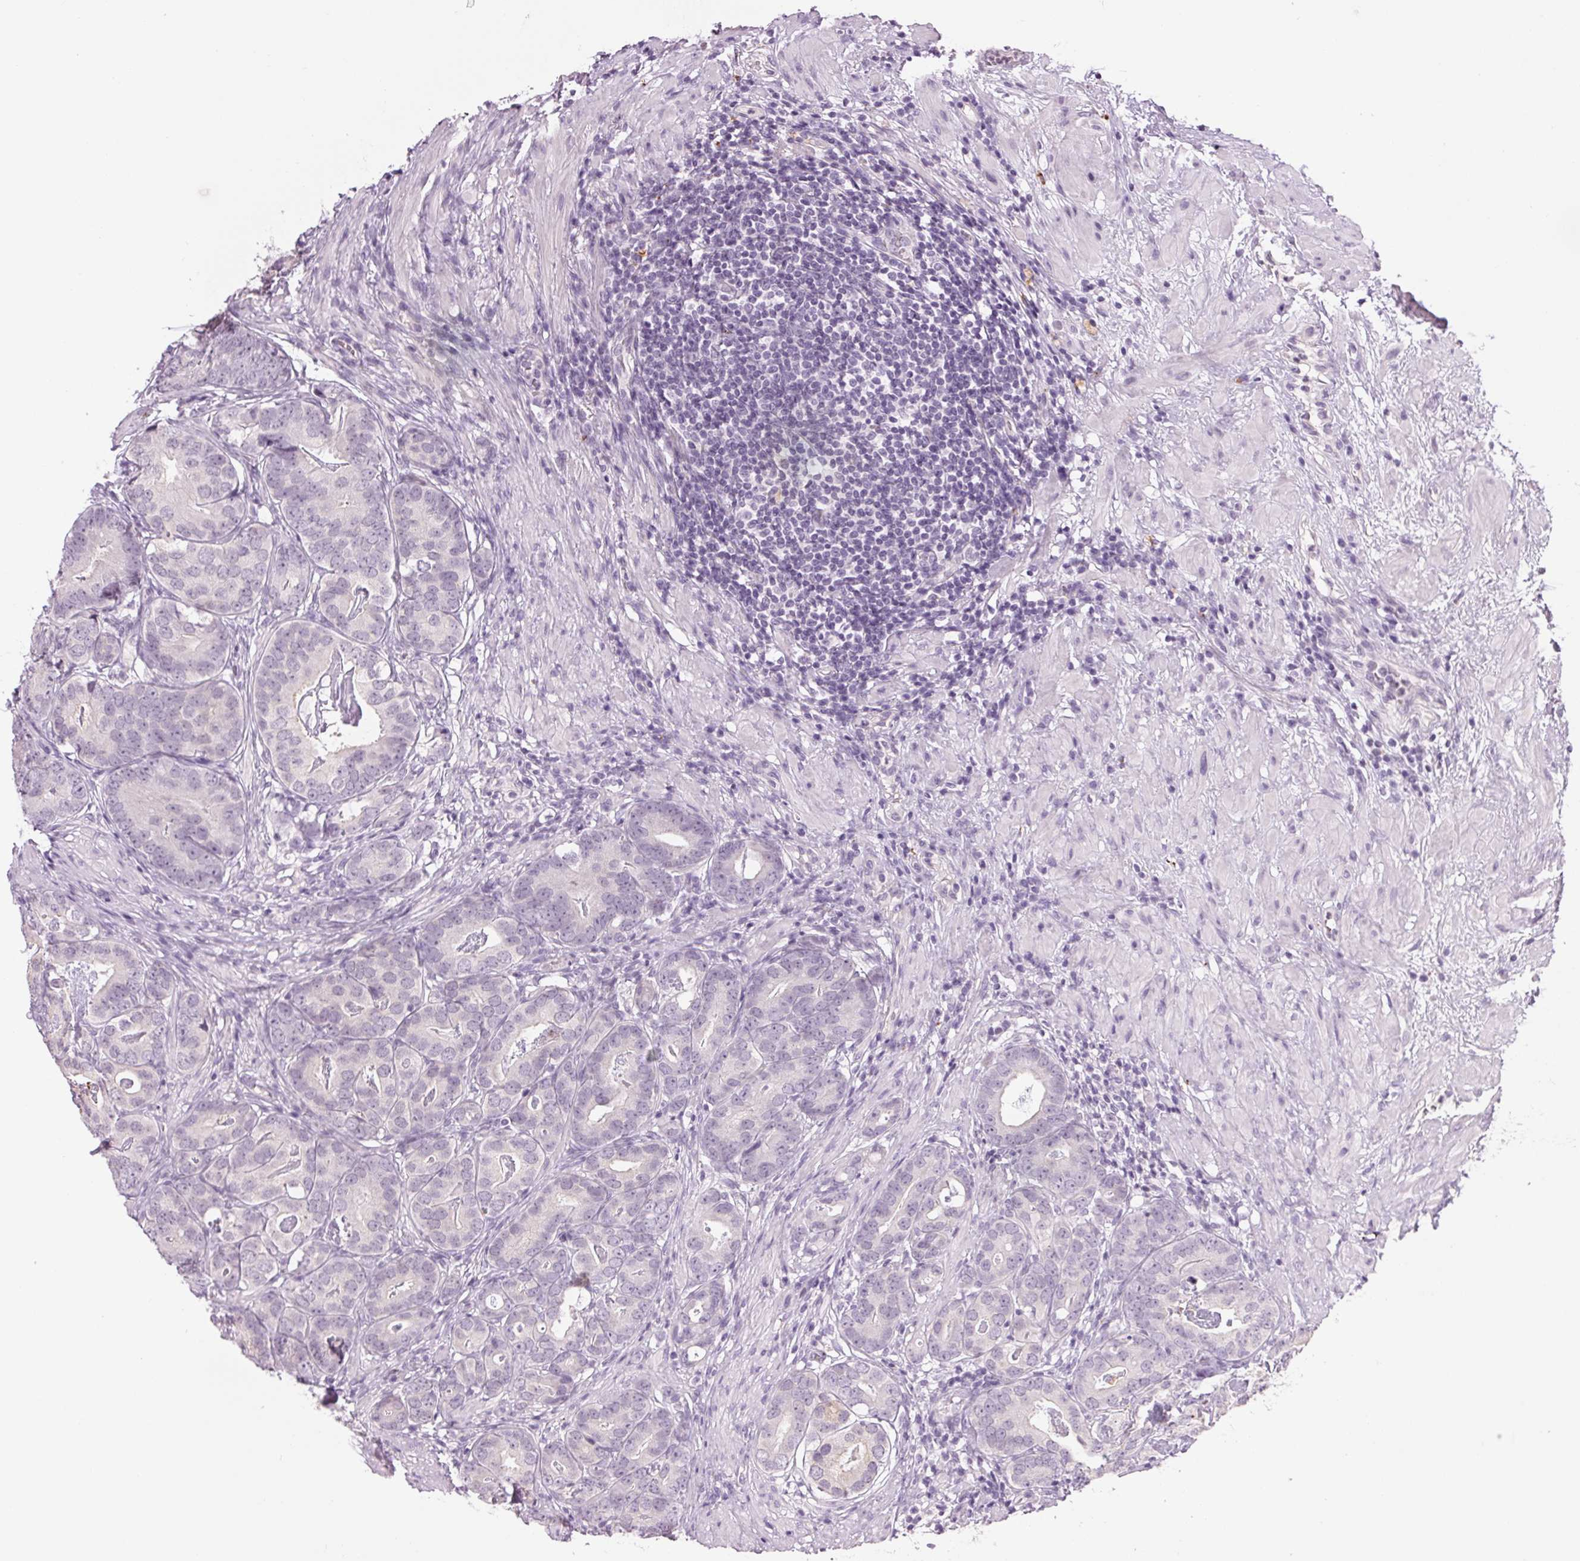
{"staining": {"intensity": "negative", "quantity": "none", "location": "none"}, "tissue": "prostate cancer", "cell_type": "Tumor cells", "image_type": "cancer", "snomed": [{"axis": "morphology", "description": "Adenocarcinoma, Low grade"}, {"axis": "topography", "description": "Prostate and seminal vesicle, NOS"}], "caption": "The IHC photomicrograph has no significant positivity in tumor cells of adenocarcinoma (low-grade) (prostate) tissue.", "gene": "MPO", "patient": {"sex": "male", "age": 71}}